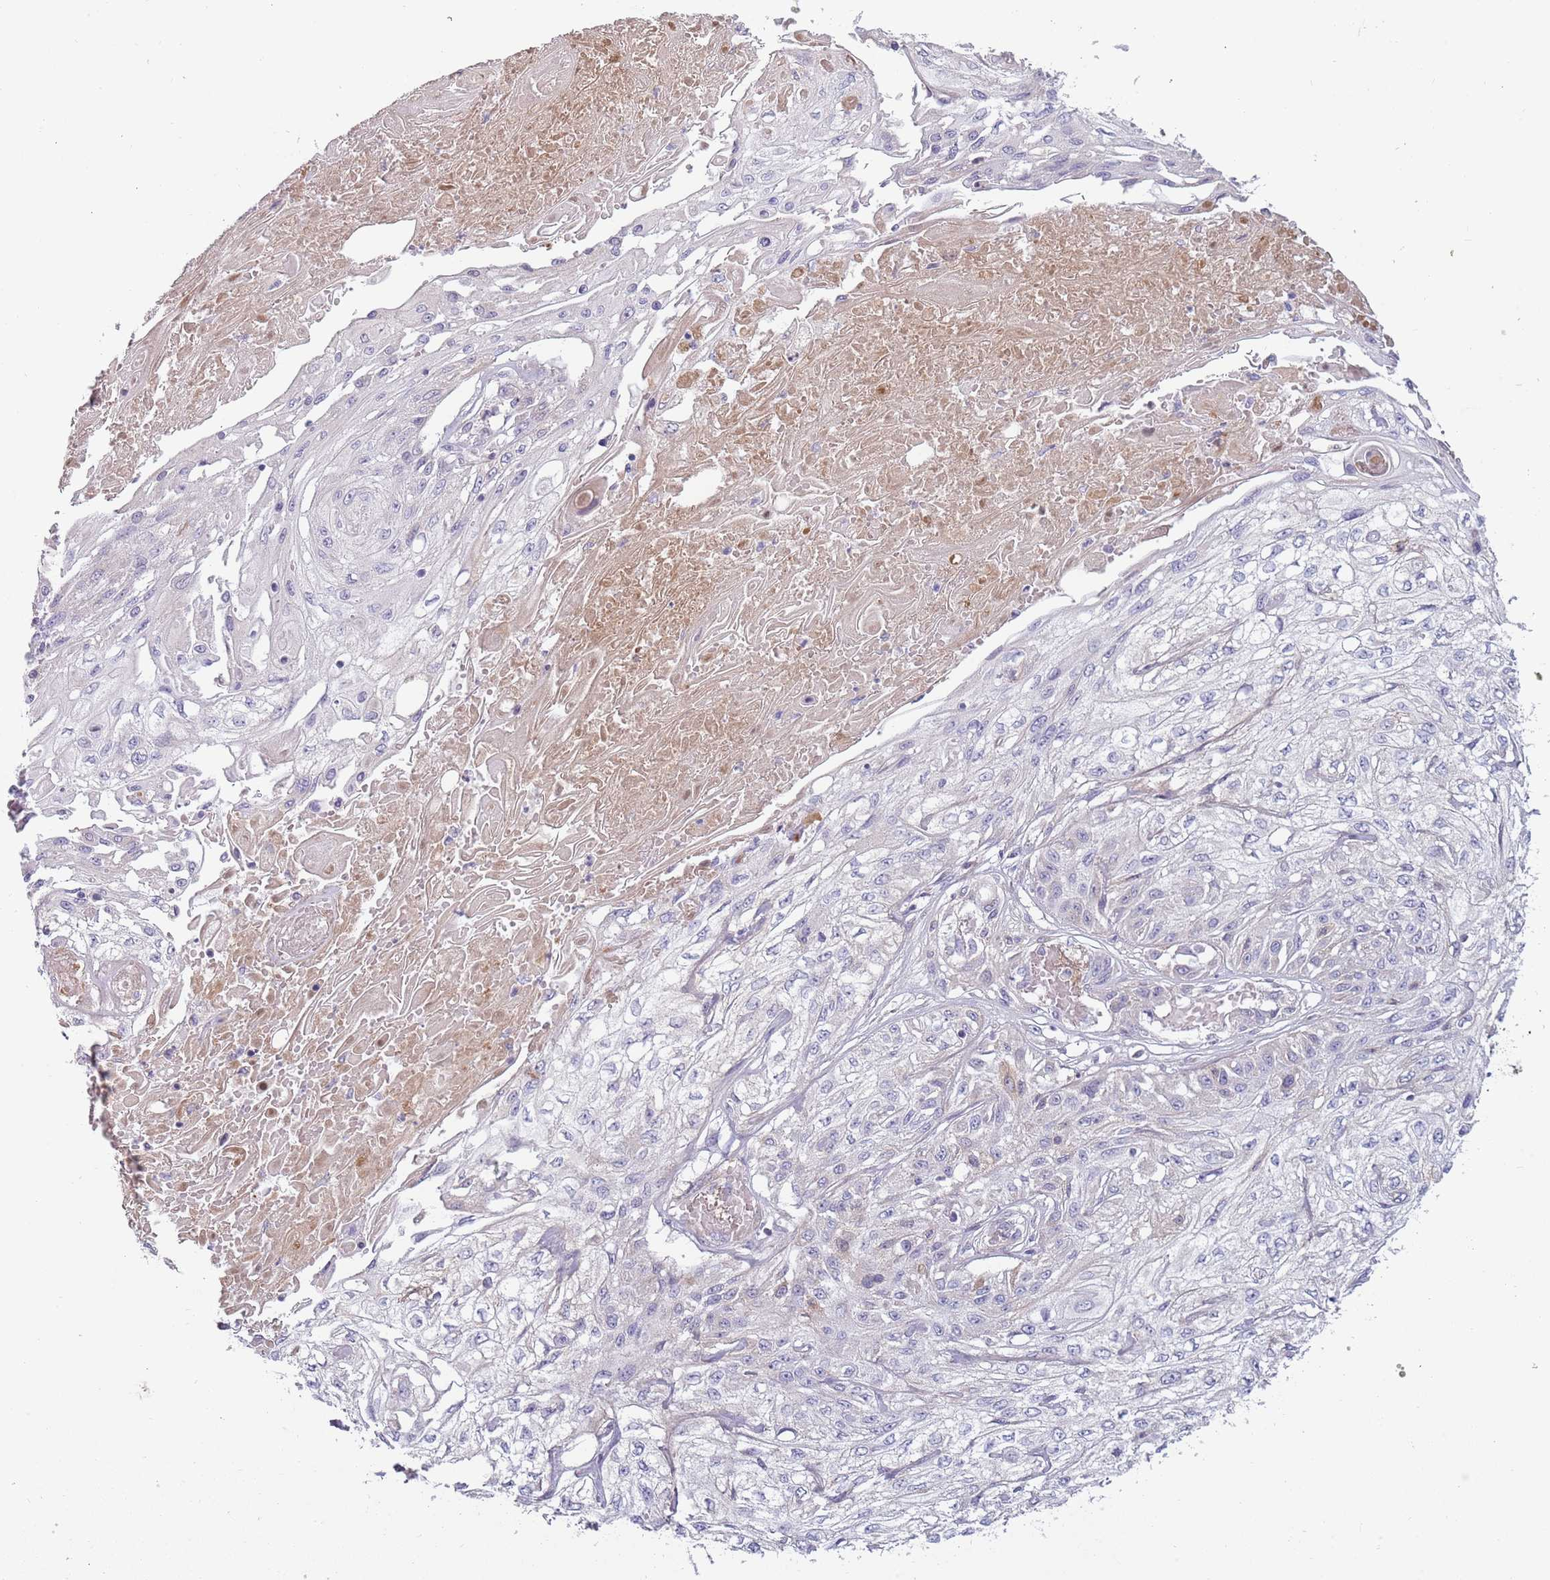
{"staining": {"intensity": "negative", "quantity": "none", "location": "none"}, "tissue": "skin cancer", "cell_type": "Tumor cells", "image_type": "cancer", "snomed": [{"axis": "morphology", "description": "Squamous cell carcinoma, NOS"}, {"axis": "morphology", "description": "Squamous cell carcinoma, metastatic, NOS"}, {"axis": "topography", "description": "Skin"}, {"axis": "topography", "description": "Lymph node"}], "caption": "Photomicrograph shows no significant protein staining in tumor cells of skin metastatic squamous cell carcinoma.", "gene": "TNFRSF6B", "patient": {"sex": "male", "age": 75}}